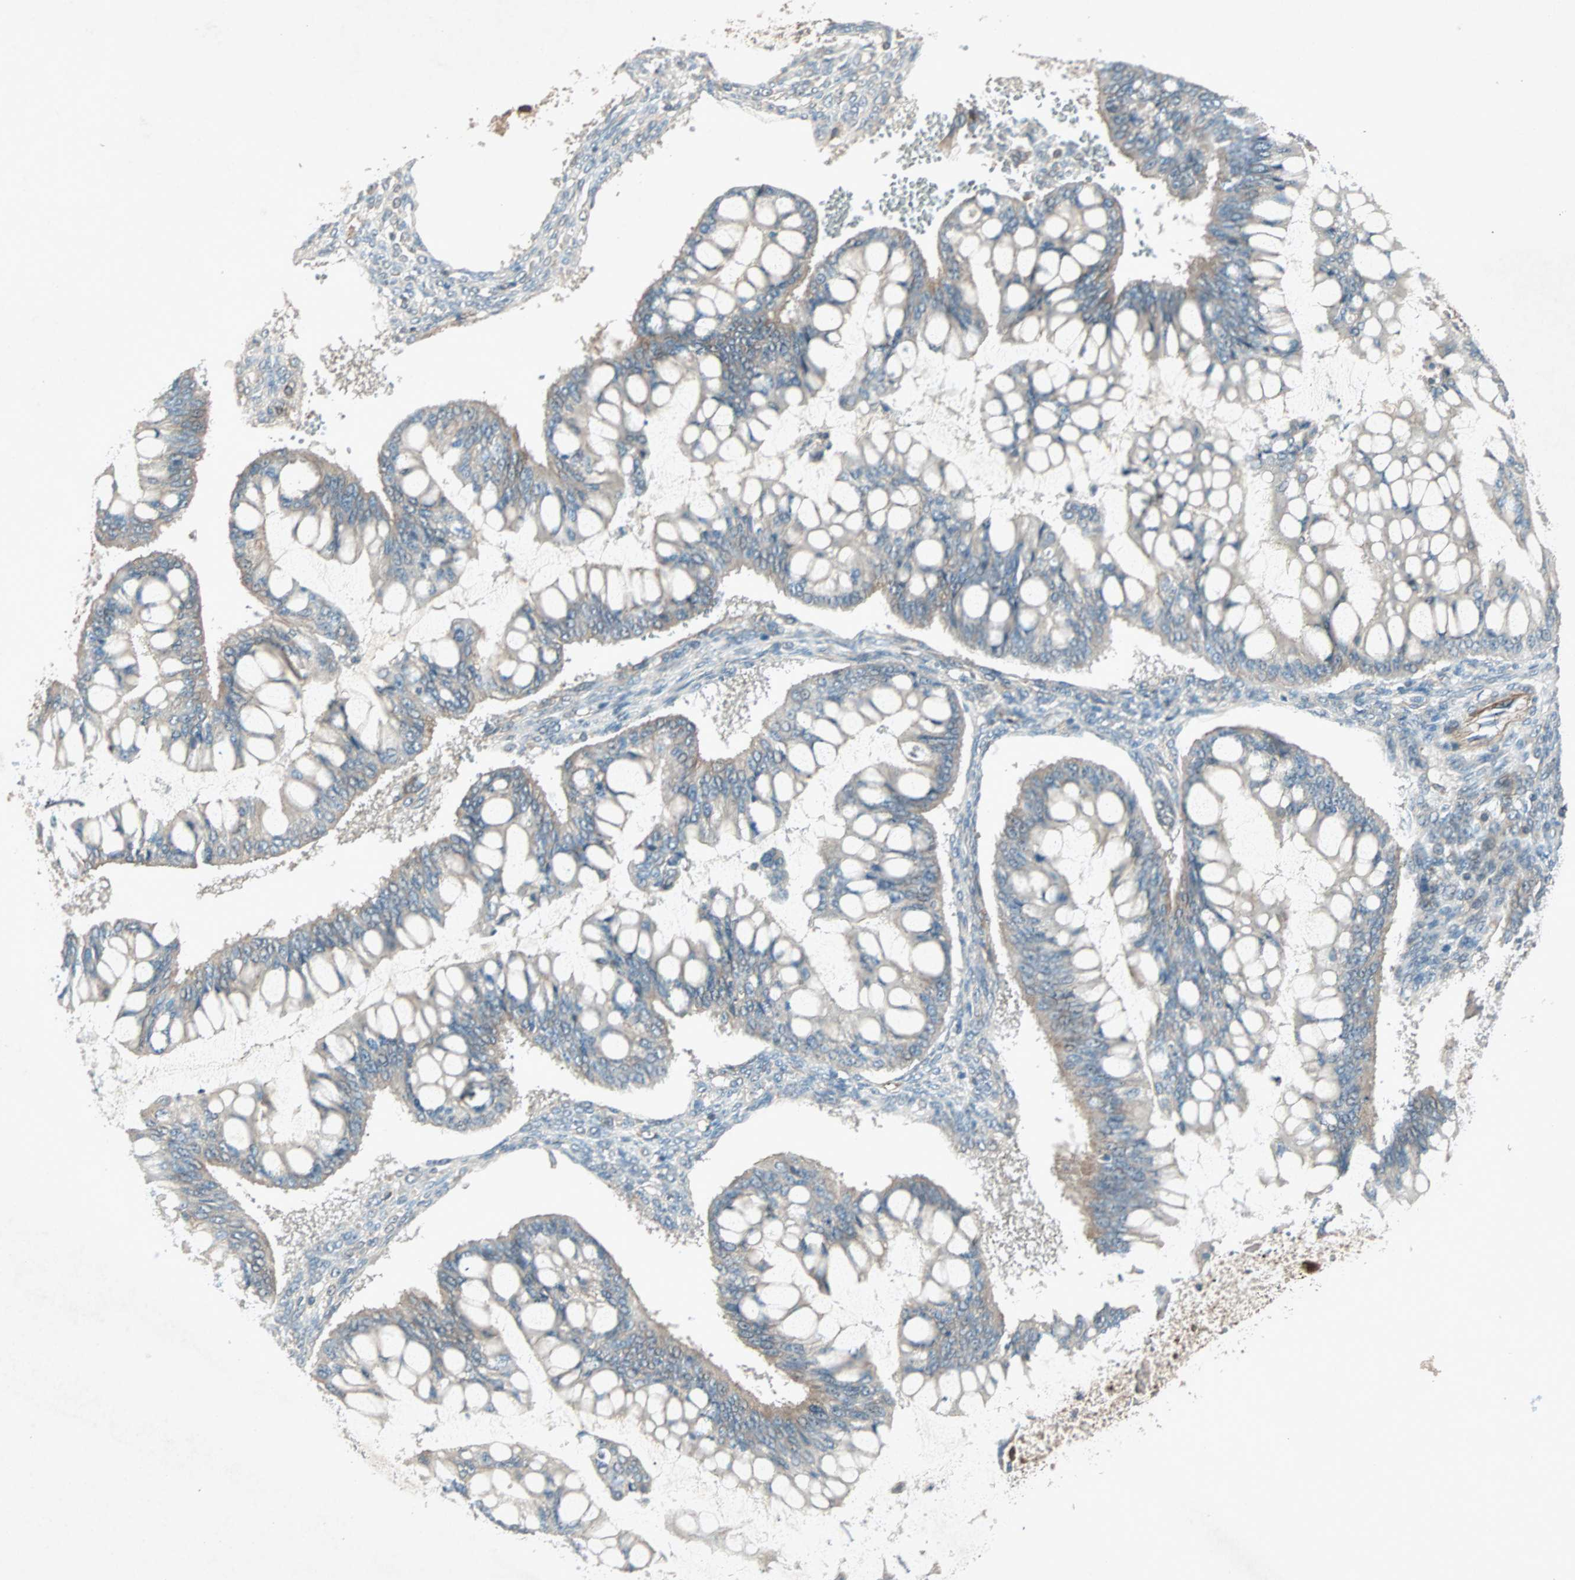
{"staining": {"intensity": "weak", "quantity": "<25%", "location": "cytoplasmic/membranous"}, "tissue": "ovarian cancer", "cell_type": "Tumor cells", "image_type": "cancer", "snomed": [{"axis": "morphology", "description": "Cystadenocarcinoma, mucinous, NOS"}, {"axis": "topography", "description": "Ovary"}], "caption": "This is a image of immunohistochemistry staining of ovarian cancer (mucinous cystadenocarcinoma), which shows no staining in tumor cells.", "gene": "SDSL", "patient": {"sex": "female", "age": 73}}